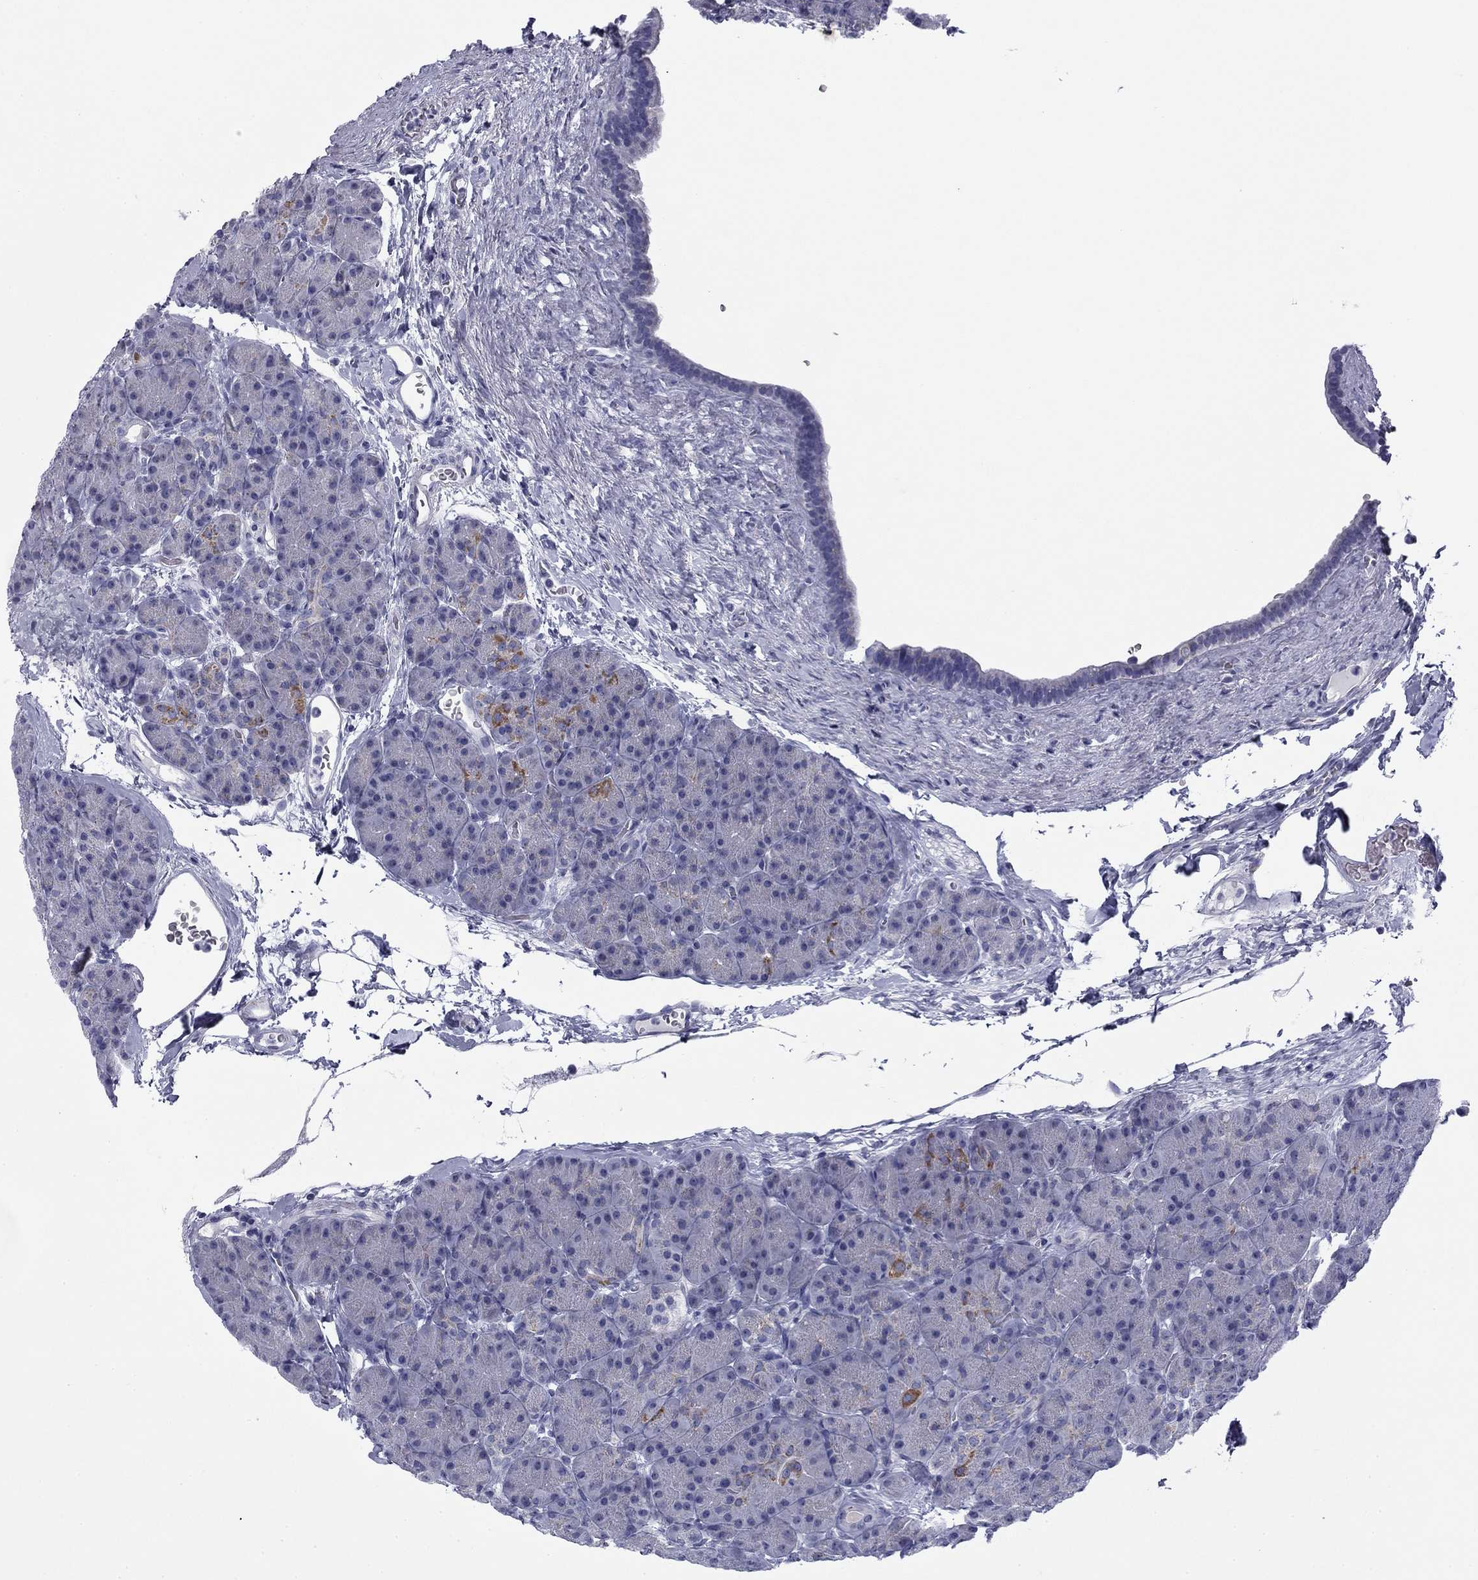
{"staining": {"intensity": "negative", "quantity": "none", "location": "none"}, "tissue": "pancreas", "cell_type": "Exocrine glandular cells", "image_type": "normal", "snomed": [{"axis": "morphology", "description": "Normal tissue, NOS"}, {"axis": "topography", "description": "Pancreas"}], "caption": "Pancreas stained for a protein using immunohistochemistry (IHC) demonstrates no positivity exocrine glandular cells.", "gene": "ZP2", "patient": {"sex": "male", "age": 57}}